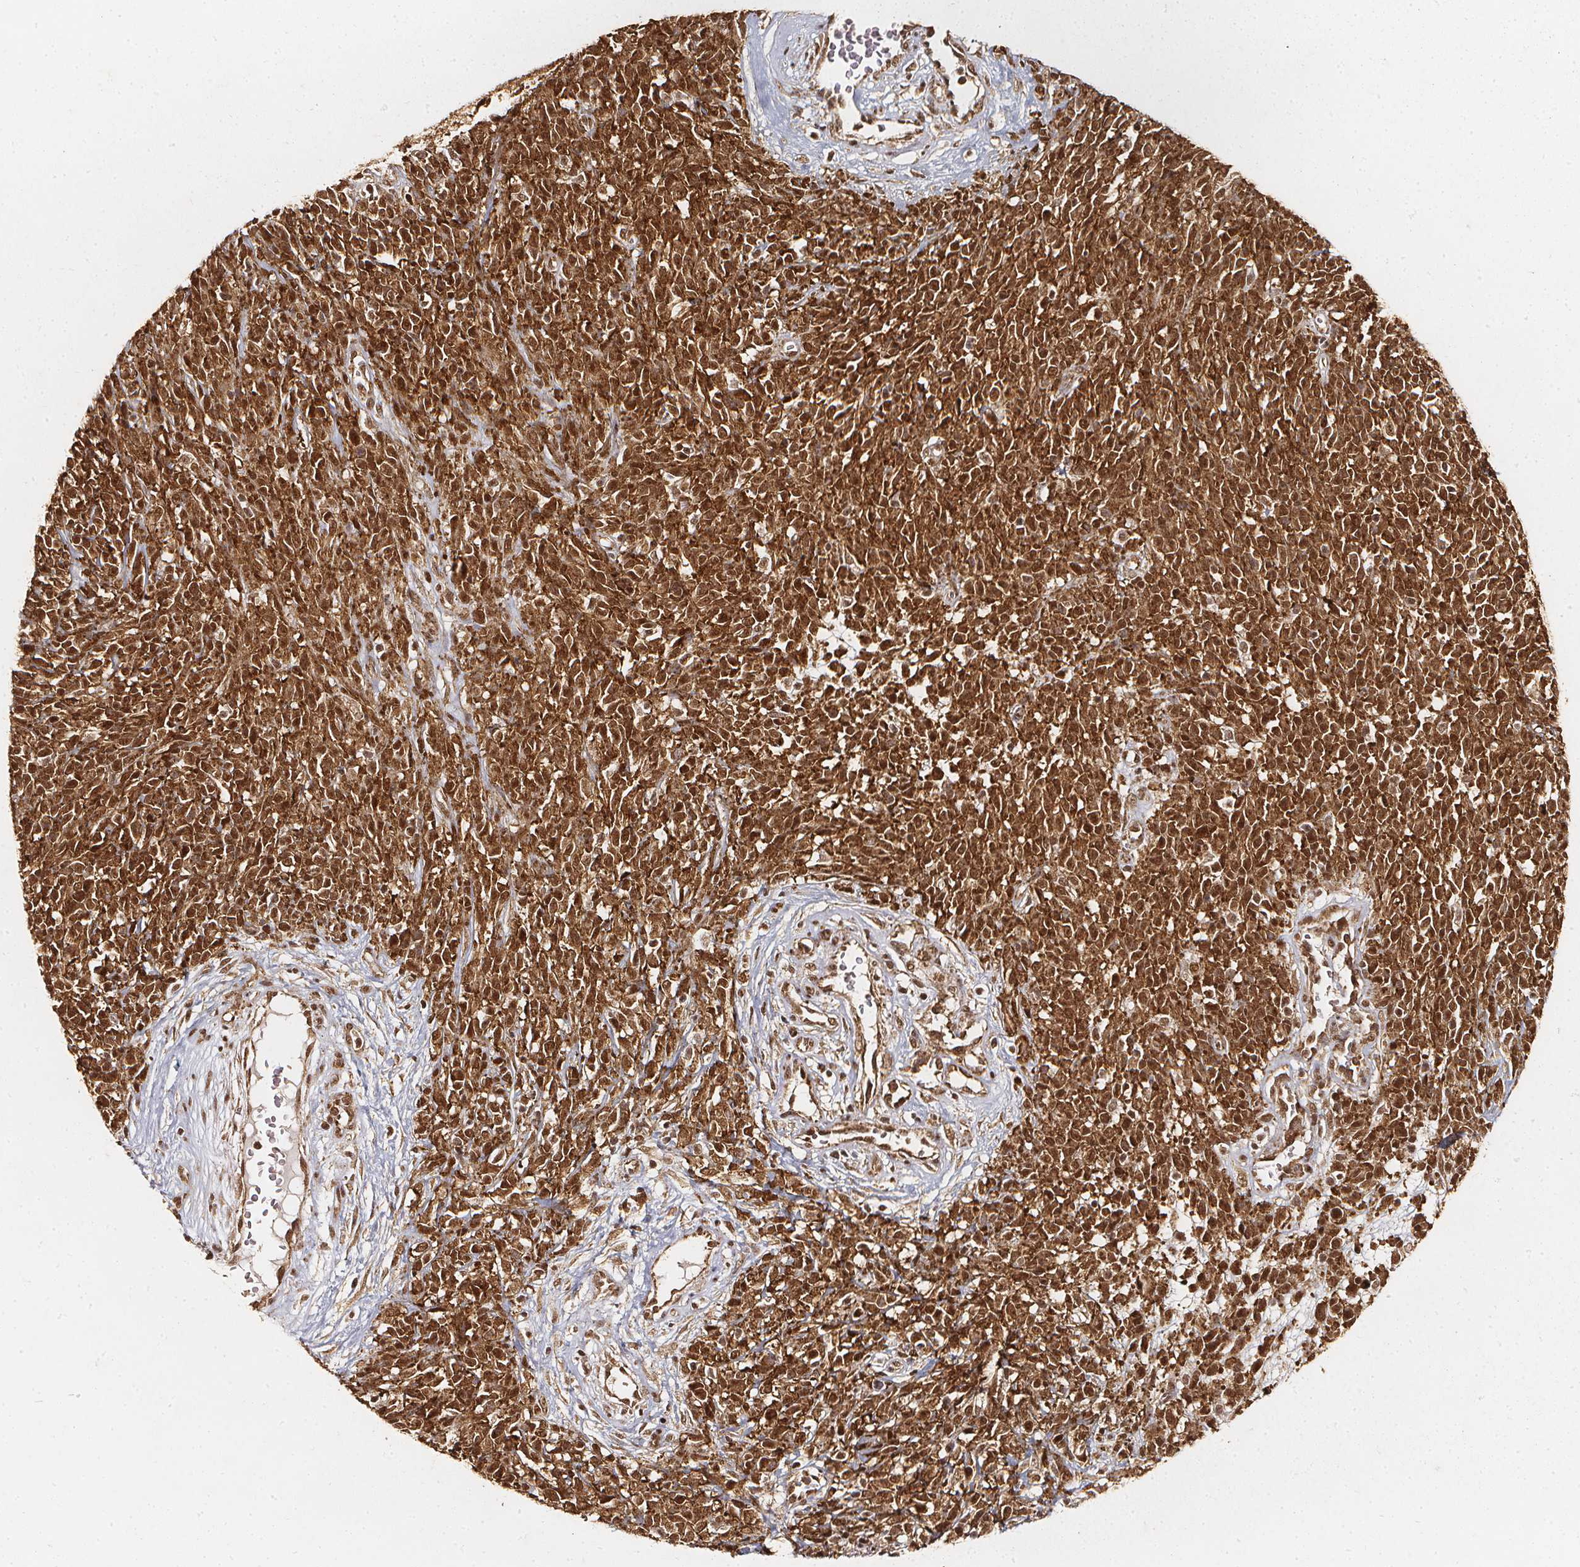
{"staining": {"intensity": "moderate", "quantity": ">75%", "location": "cytoplasmic/membranous,nuclear"}, "tissue": "melanoma", "cell_type": "Tumor cells", "image_type": "cancer", "snomed": [{"axis": "morphology", "description": "Malignant melanoma, NOS"}, {"axis": "topography", "description": "Skin"}, {"axis": "topography", "description": "Skin of trunk"}], "caption": "The image displays a brown stain indicating the presence of a protein in the cytoplasmic/membranous and nuclear of tumor cells in malignant melanoma. (DAB = brown stain, brightfield microscopy at high magnification).", "gene": "SMN1", "patient": {"sex": "male", "age": 74}}